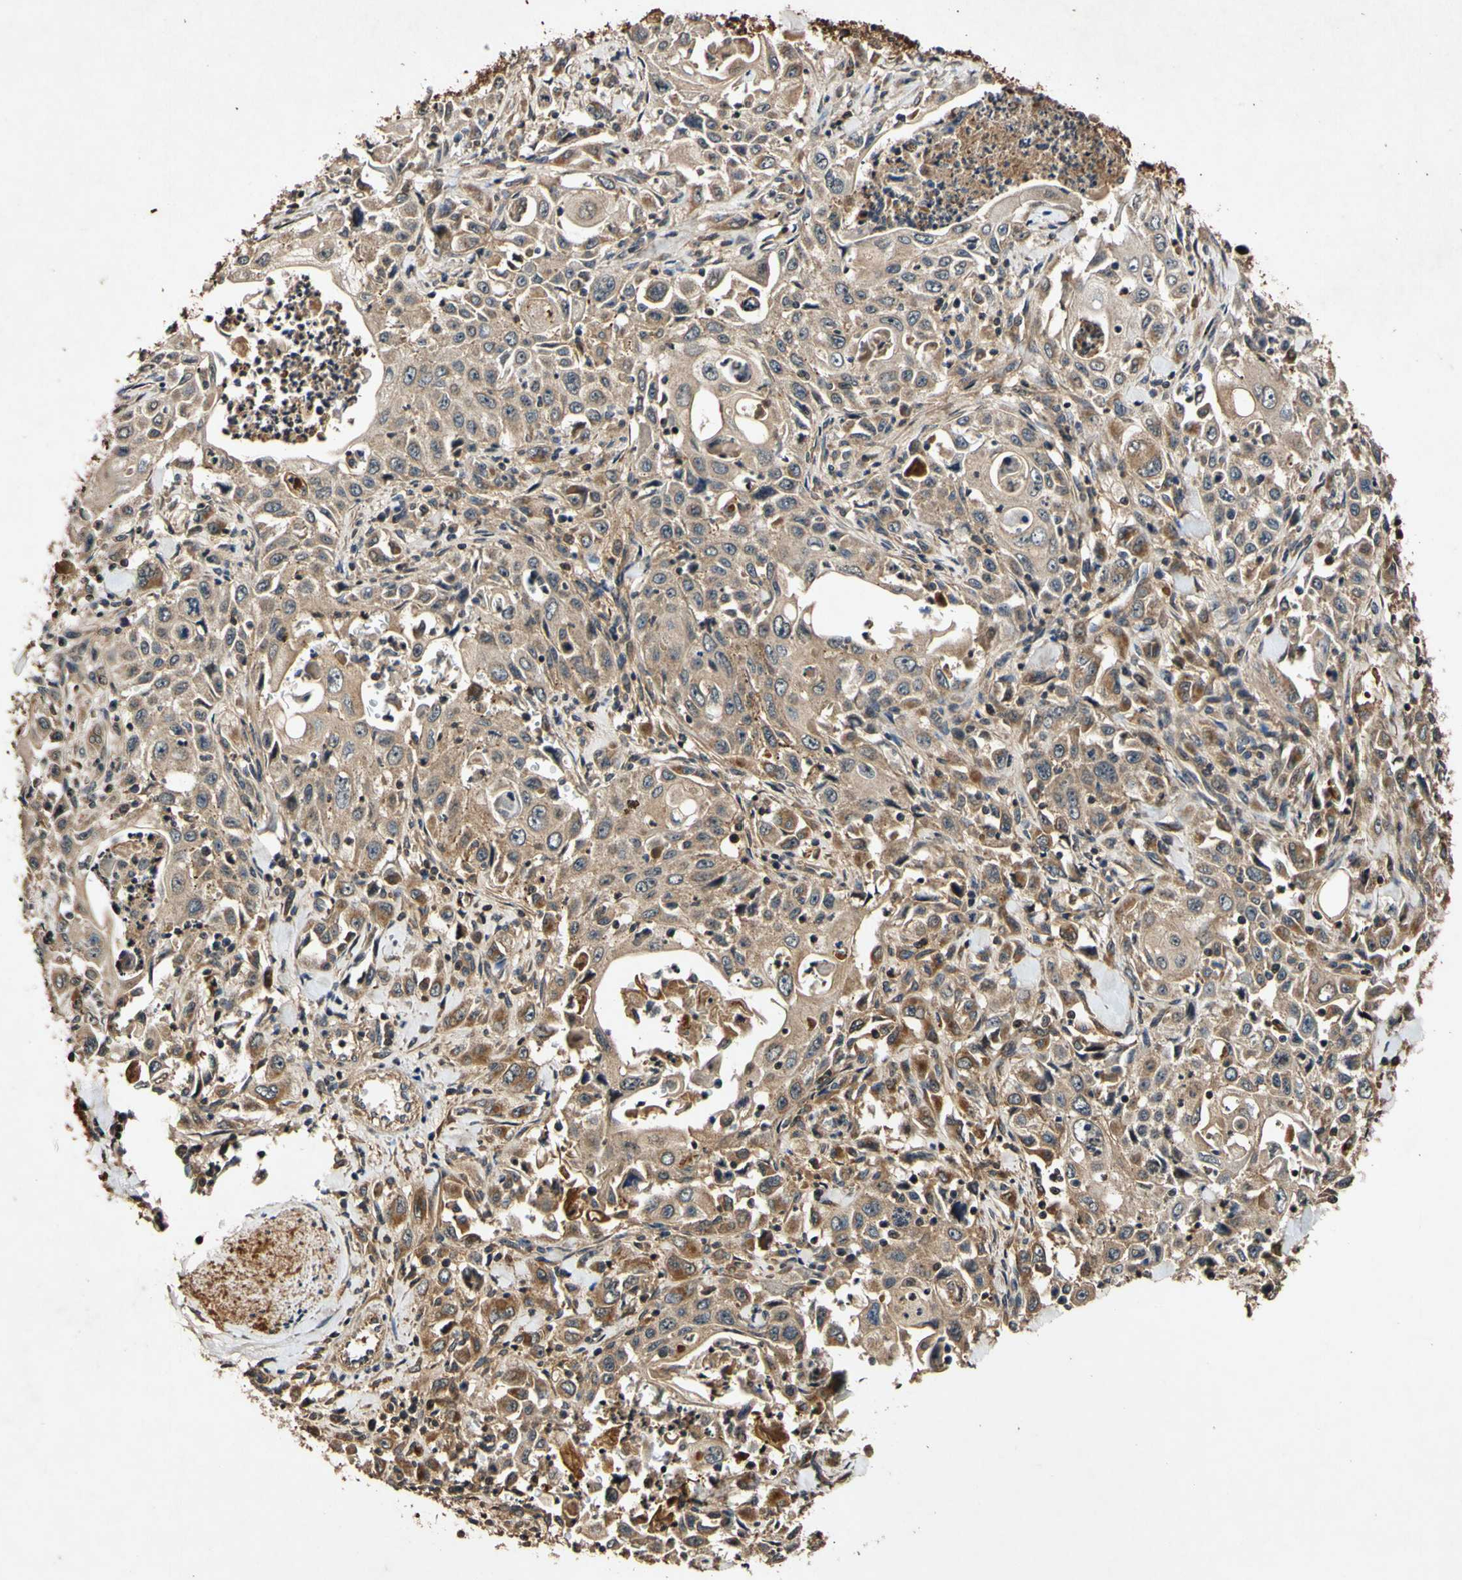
{"staining": {"intensity": "moderate", "quantity": ">75%", "location": "cytoplasmic/membranous"}, "tissue": "pancreatic cancer", "cell_type": "Tumor cells", "image_type": "cancer", "snomed": [{"axis": "morphology", "description": "Adenocarcinoma, NOS"}, {"axis": "topography", "description": "Pancreas"}], "caption": "High-magnification brightfield microscopy of adenocarcinoma (pancreatic) stained with DAB (3,3'-diaminobenzidine) (brown) and counterstained with hematoxylin (blue). tumor cells exhibit moderate cytoplasmic/membranous expression is seen in approximately>75% of cells.", "gene": "PLAT", "patient": {"sex": "male", "age": 70}}